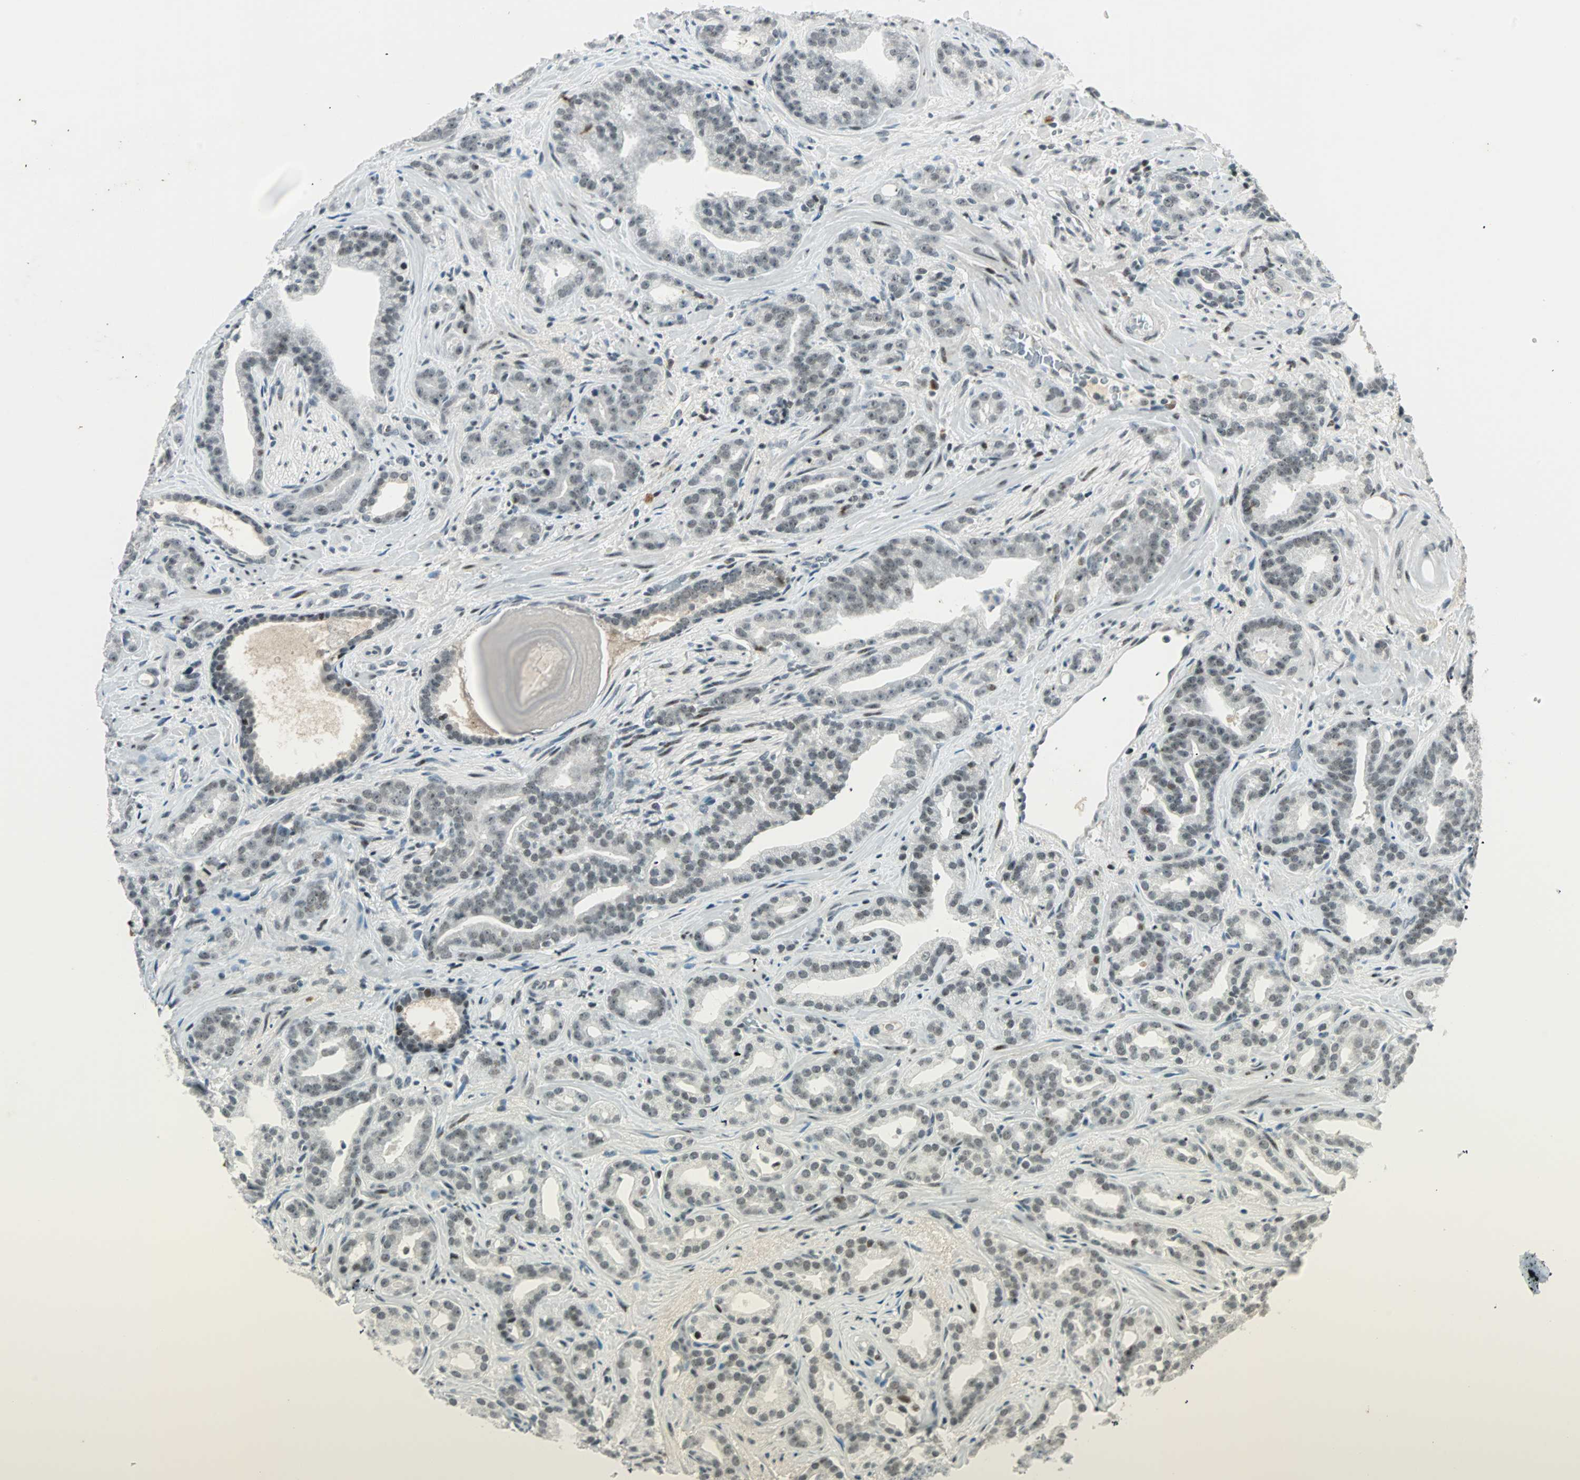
{"staining": {"intensity": "weak", "quantity": ">75%", "location": "nuclear"}, "tissue": "prostate cancer", "cell_type": "Tumor cells", "image_type": "cancer", "snomed": [{"axis": "morphology", "description": "Adenocarcinoma, Low grade"}, {"axis": "topography", "description": "Prostate"}], "caption": "Prostate cancer (adenocarcinoma (low-grade)) was stained to show a protein in brown. There is low levels of weak nuclear staining in approximately >75% of tumor cells.", "gene": "SIN3A", "patient": {"sex": "male", "age": 63}}